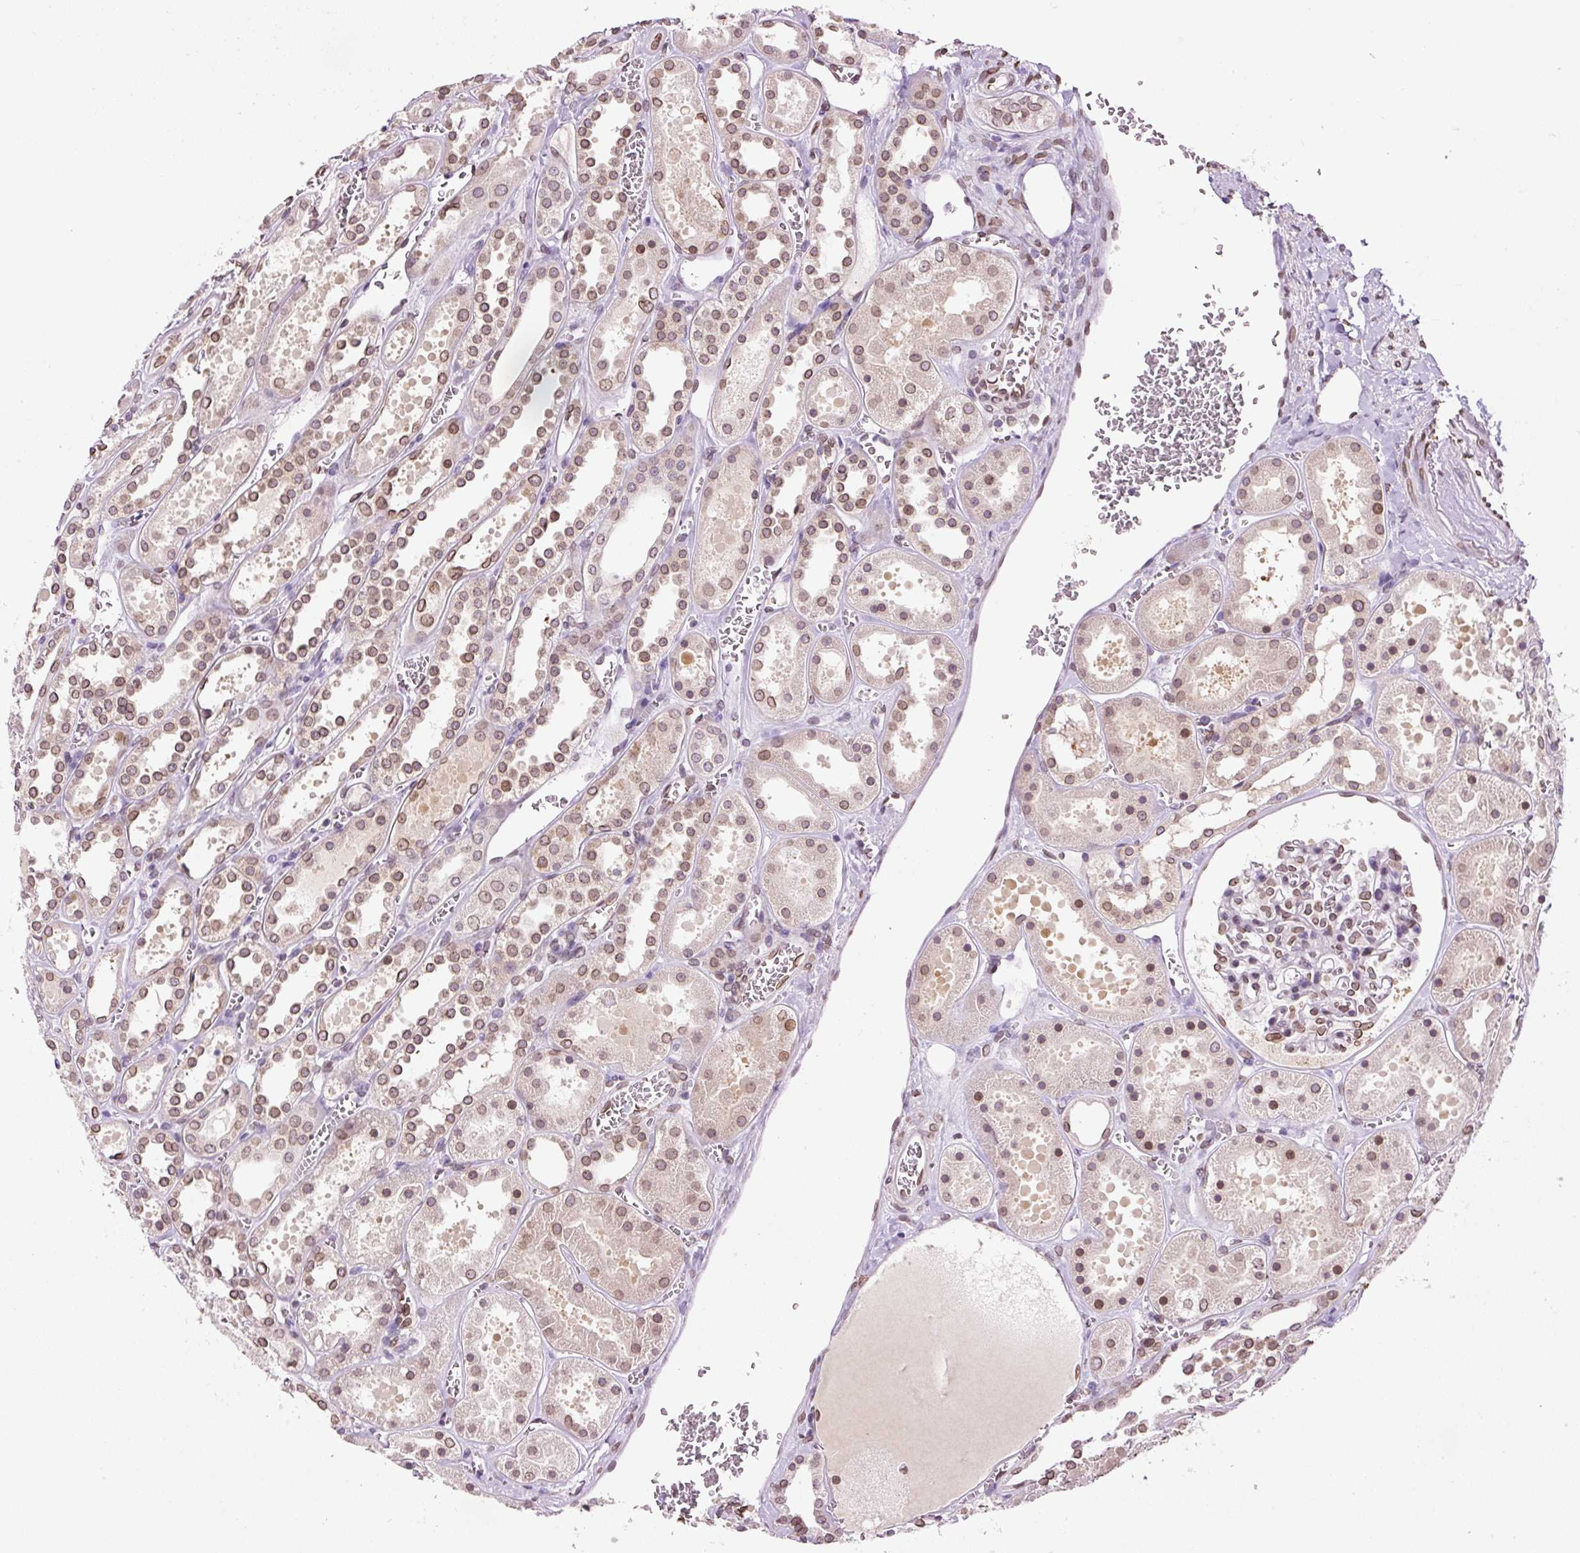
{"staining": {"intensity": "moderate", "quantity": "25%-75%", "location": "cytoplasmic/membranous,nuclear"}, "tissue": "kidney", "cell_type": "Cells in glomeruli", "image_type": "normal", "snomed": [{"axis": "morphology", "description": "Normal tissue, NOS"}, {"axis": "topography", "description": "Kidney"}], "caption": "Unremarkable kidney demonstrates moderate cytoplasmic/membranous,nuclear staining in approximately 25%-75% of cells in glomeruli, visualized by immunohistochemistry. (DAB IHC, brown staining for protein, blue staining for nuclei).", "gene": "ZNF224", "patient": {"sex": "female", "age": 41}}